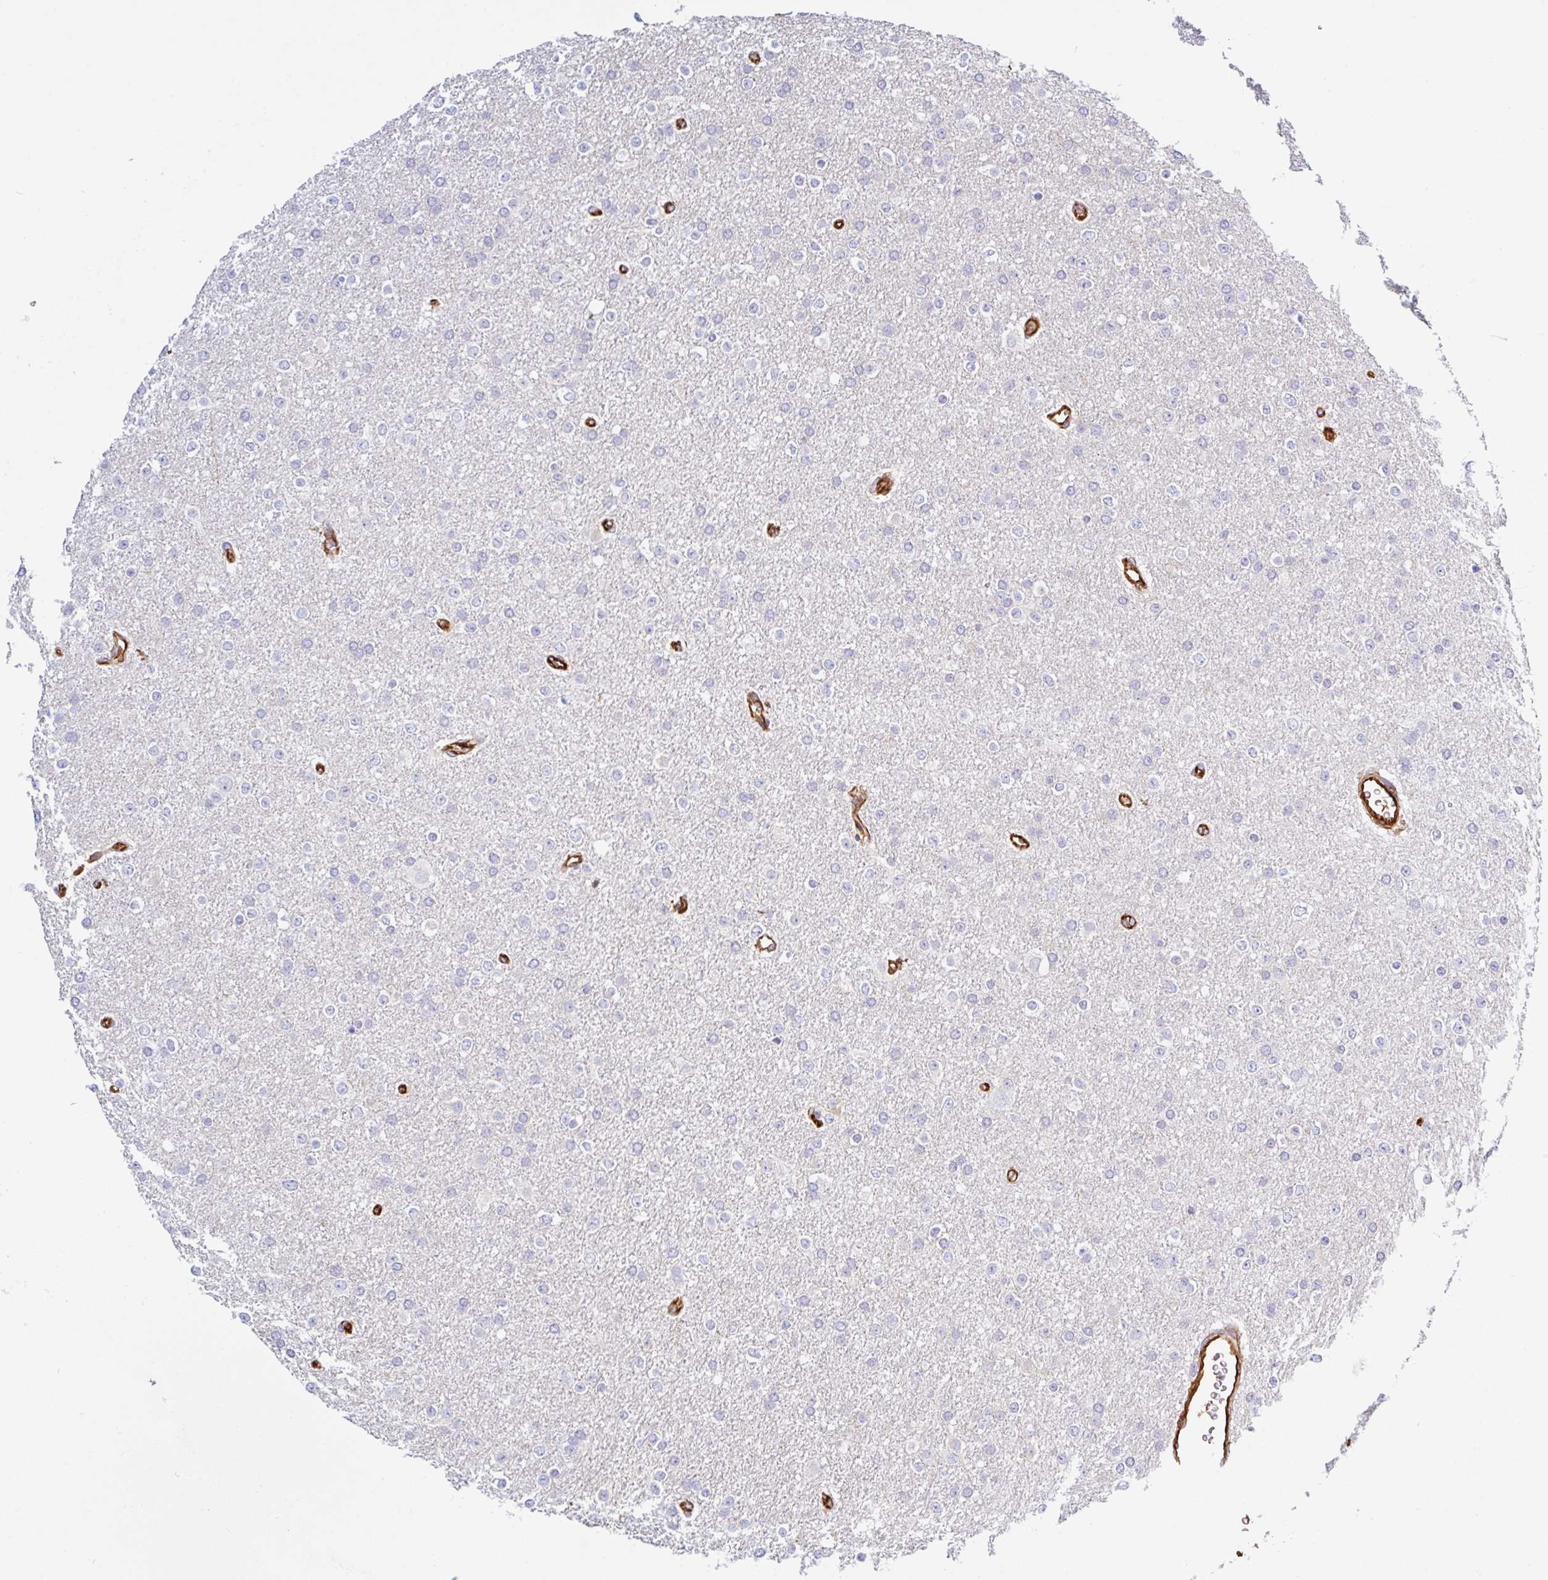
{"staining": {"intensity": "negative", "quantity": "none", "location": "none"}, "tissue": "glioma", "cell_type": "Tumor cells", "image_type": "cancer", "snomed": [{"axis": "morphology", "description": "Glioma, malignant, Low grade"}, {"axis": "topography", "description": "Brain"}], "caption": "High power microscopy histopathology image of an IHC photomicrograph of malignant glioma (low-grade), revealing no significant positivity in tumor cells. (DAB IHC with hematoxylin counter stain).", "gene": "PPFIA1", "patient": {"sex": "female", "age": 34}}